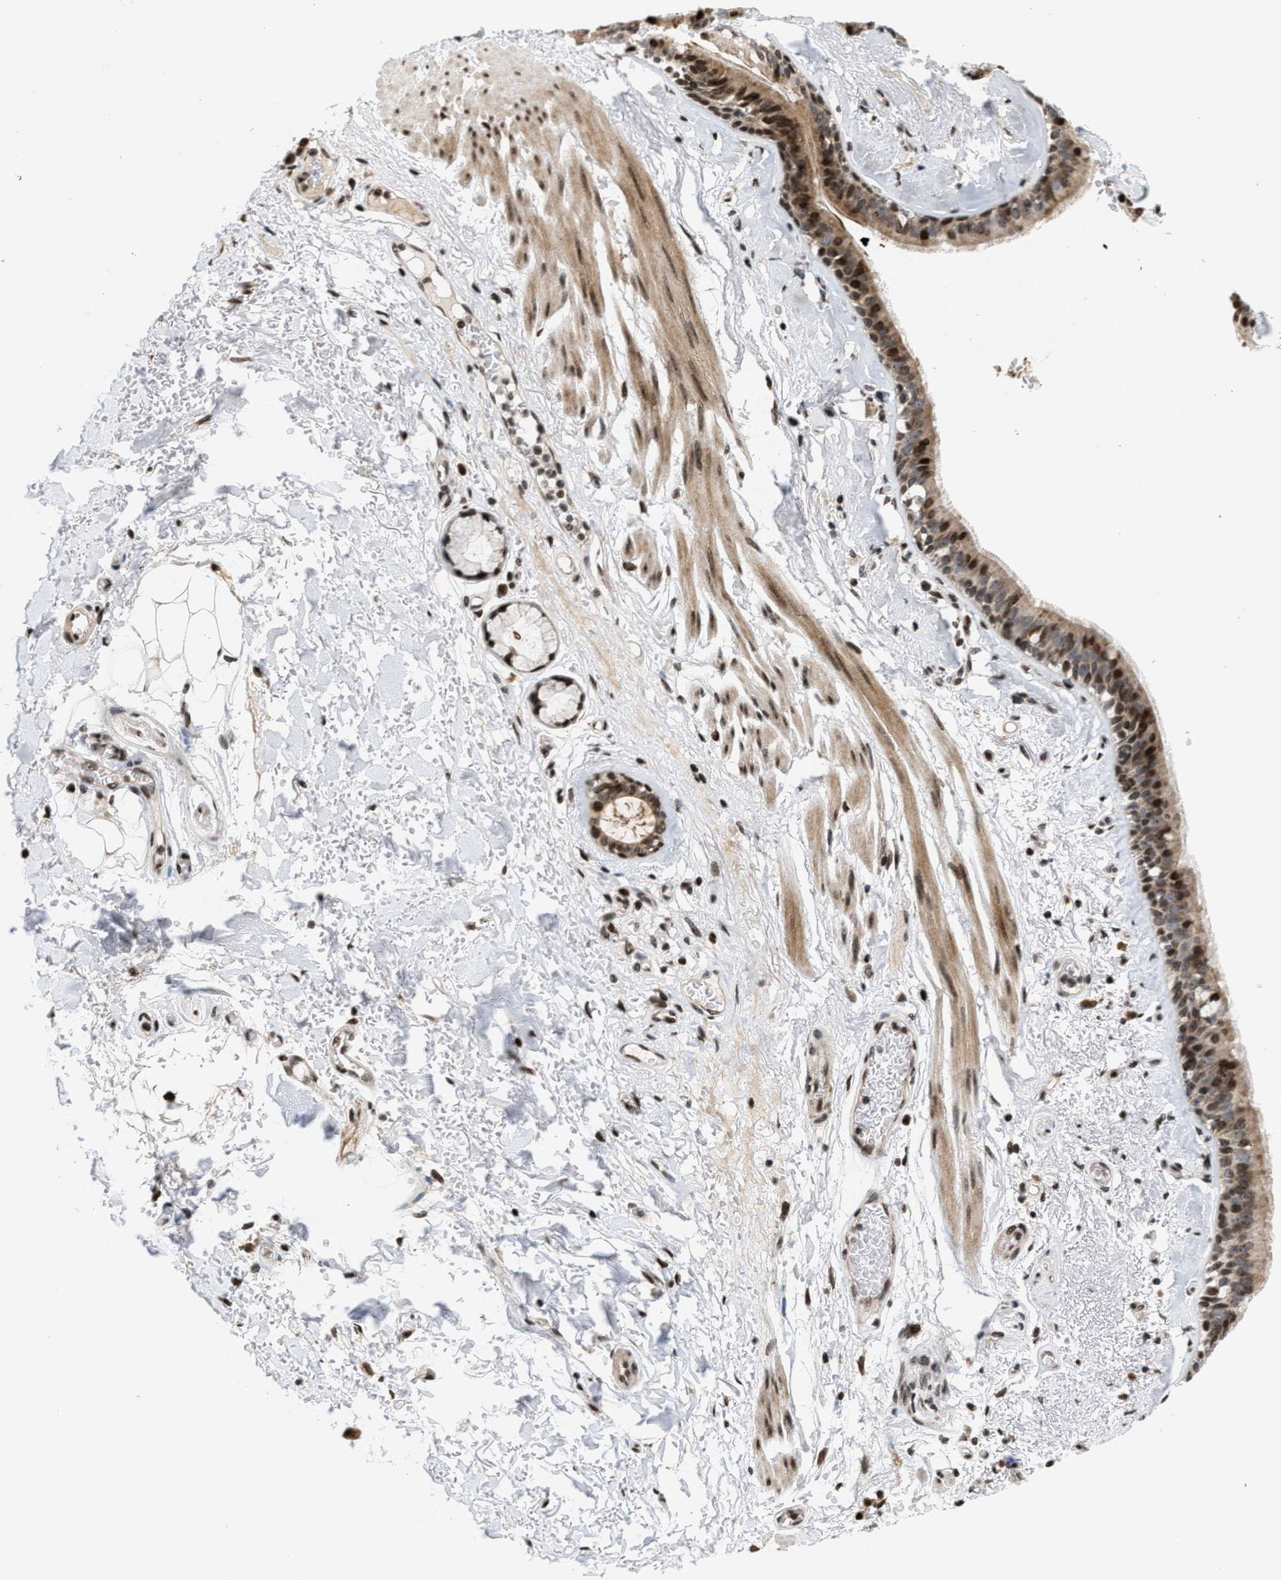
{"staining": {"intensity": "strong", "quantity": ">75%", "location": "cytoplasmic/membranous,nuclear"}, "tissue": "bronchus", "cell_type": "Respiratory epithelial cells", "image_type": "normal", "snomed": [{"axis": "morphology", "description": "Normal tissue, NOS"}, {"axis": "topography", "description": "Cartilage tissue"}], "caption": "Immunohistochemical staining of normal bronchus displays >75% levels of strong cytoplasmic/membranous,nuclear protein expression in approximately >75% of respiratory epithelial cells.", "gene": "PDZD2", "patient": {"sex": "female", "age": 63}}